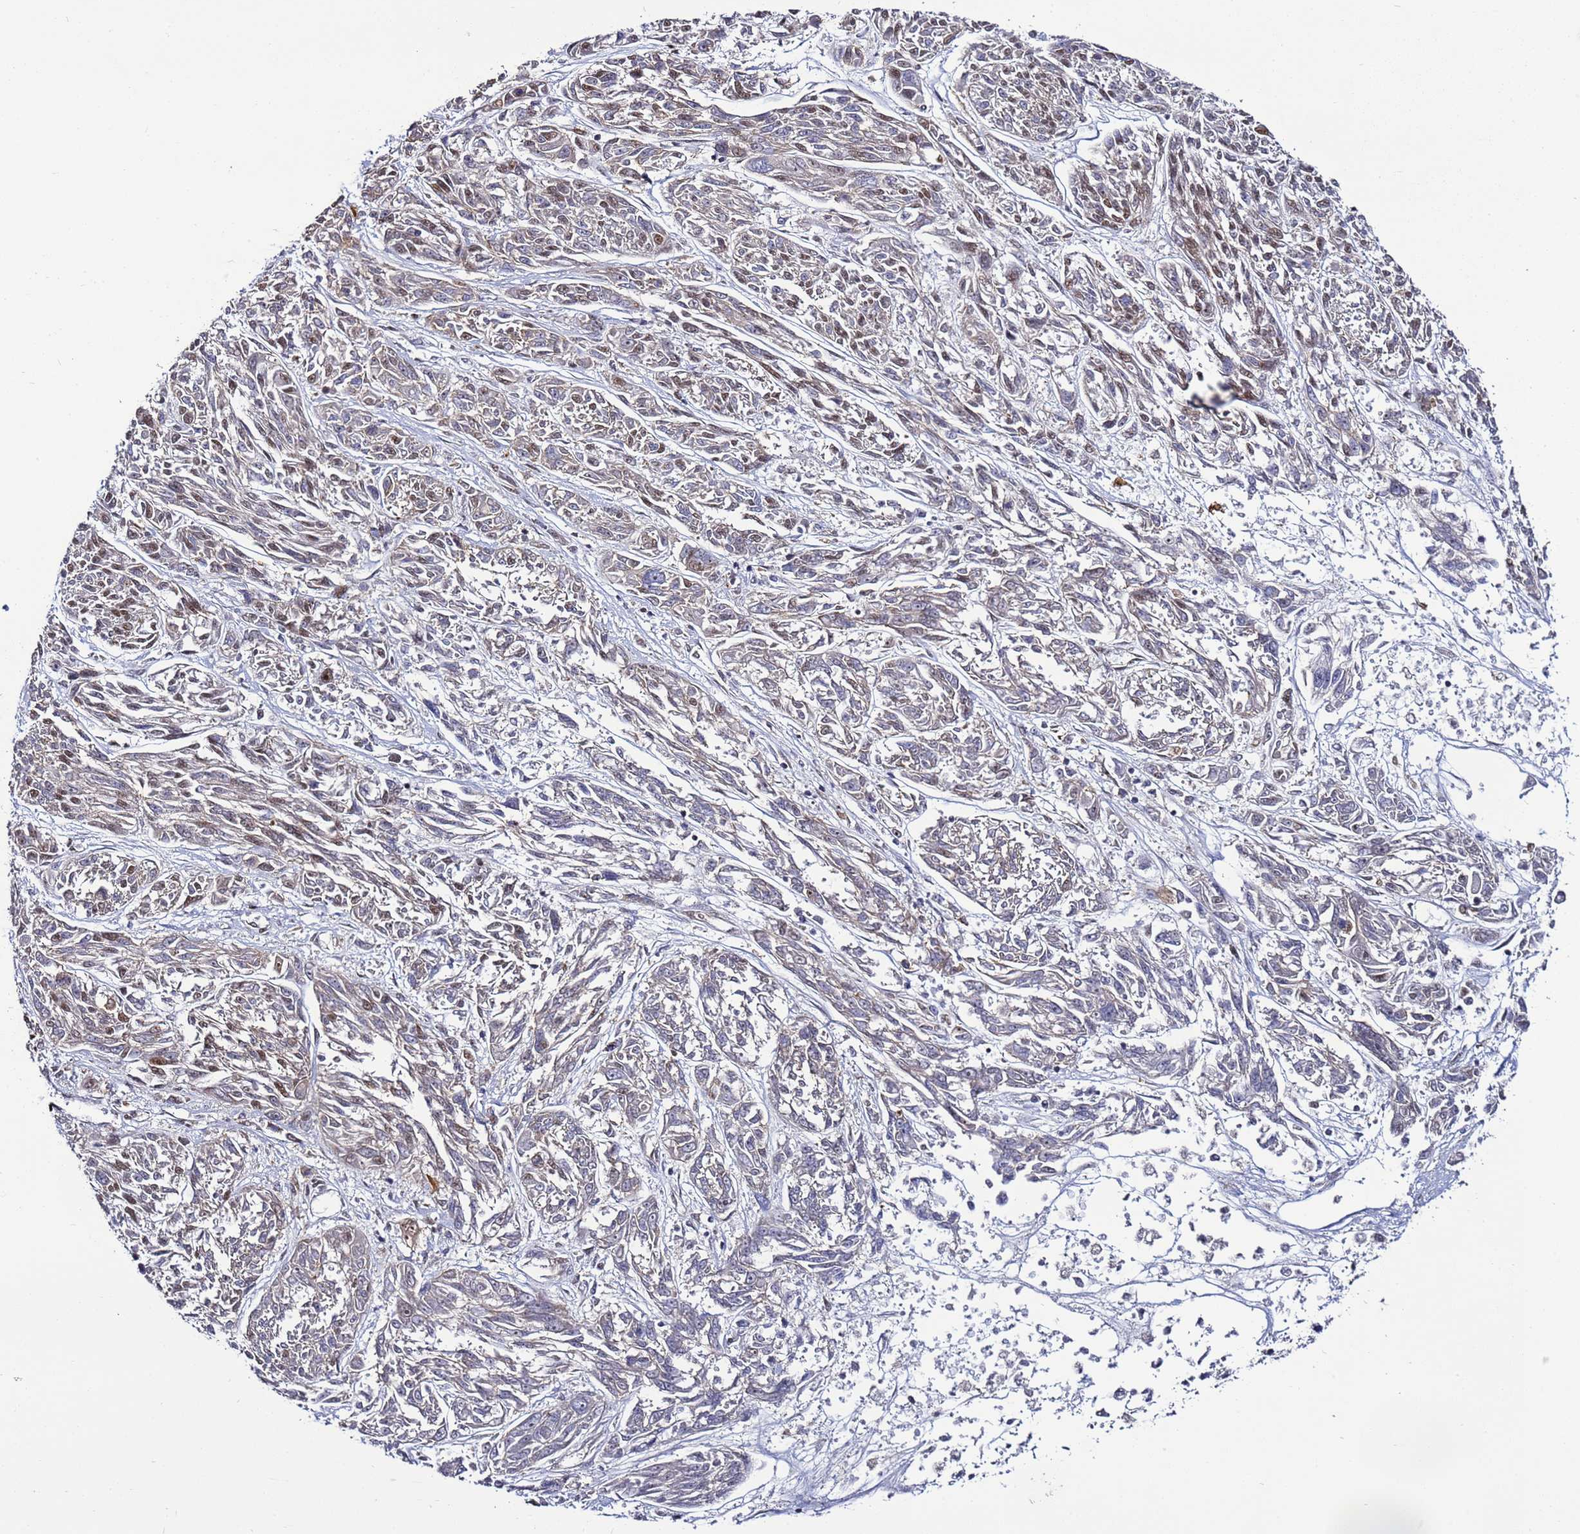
{"staining": {"intensity": "moderate", "quantity": "<25%", "location": "nuclear"}, "tissue": "melanoma", "cell_type": "Tumor cells", "image_type": "cancer", "snomed": [{"axis": "morphology", "description": "Malignant melanoma, NOS"}, {"axis": "topography", "description": "Skin"}], "caption": "Immunohistochemical staining of human melanoma exhibits low levels of moderate nuclear staining in approximately <25% of tumor cells.", "gene": "PSMA7", "patient": {"sex": "male", "age": 53}}